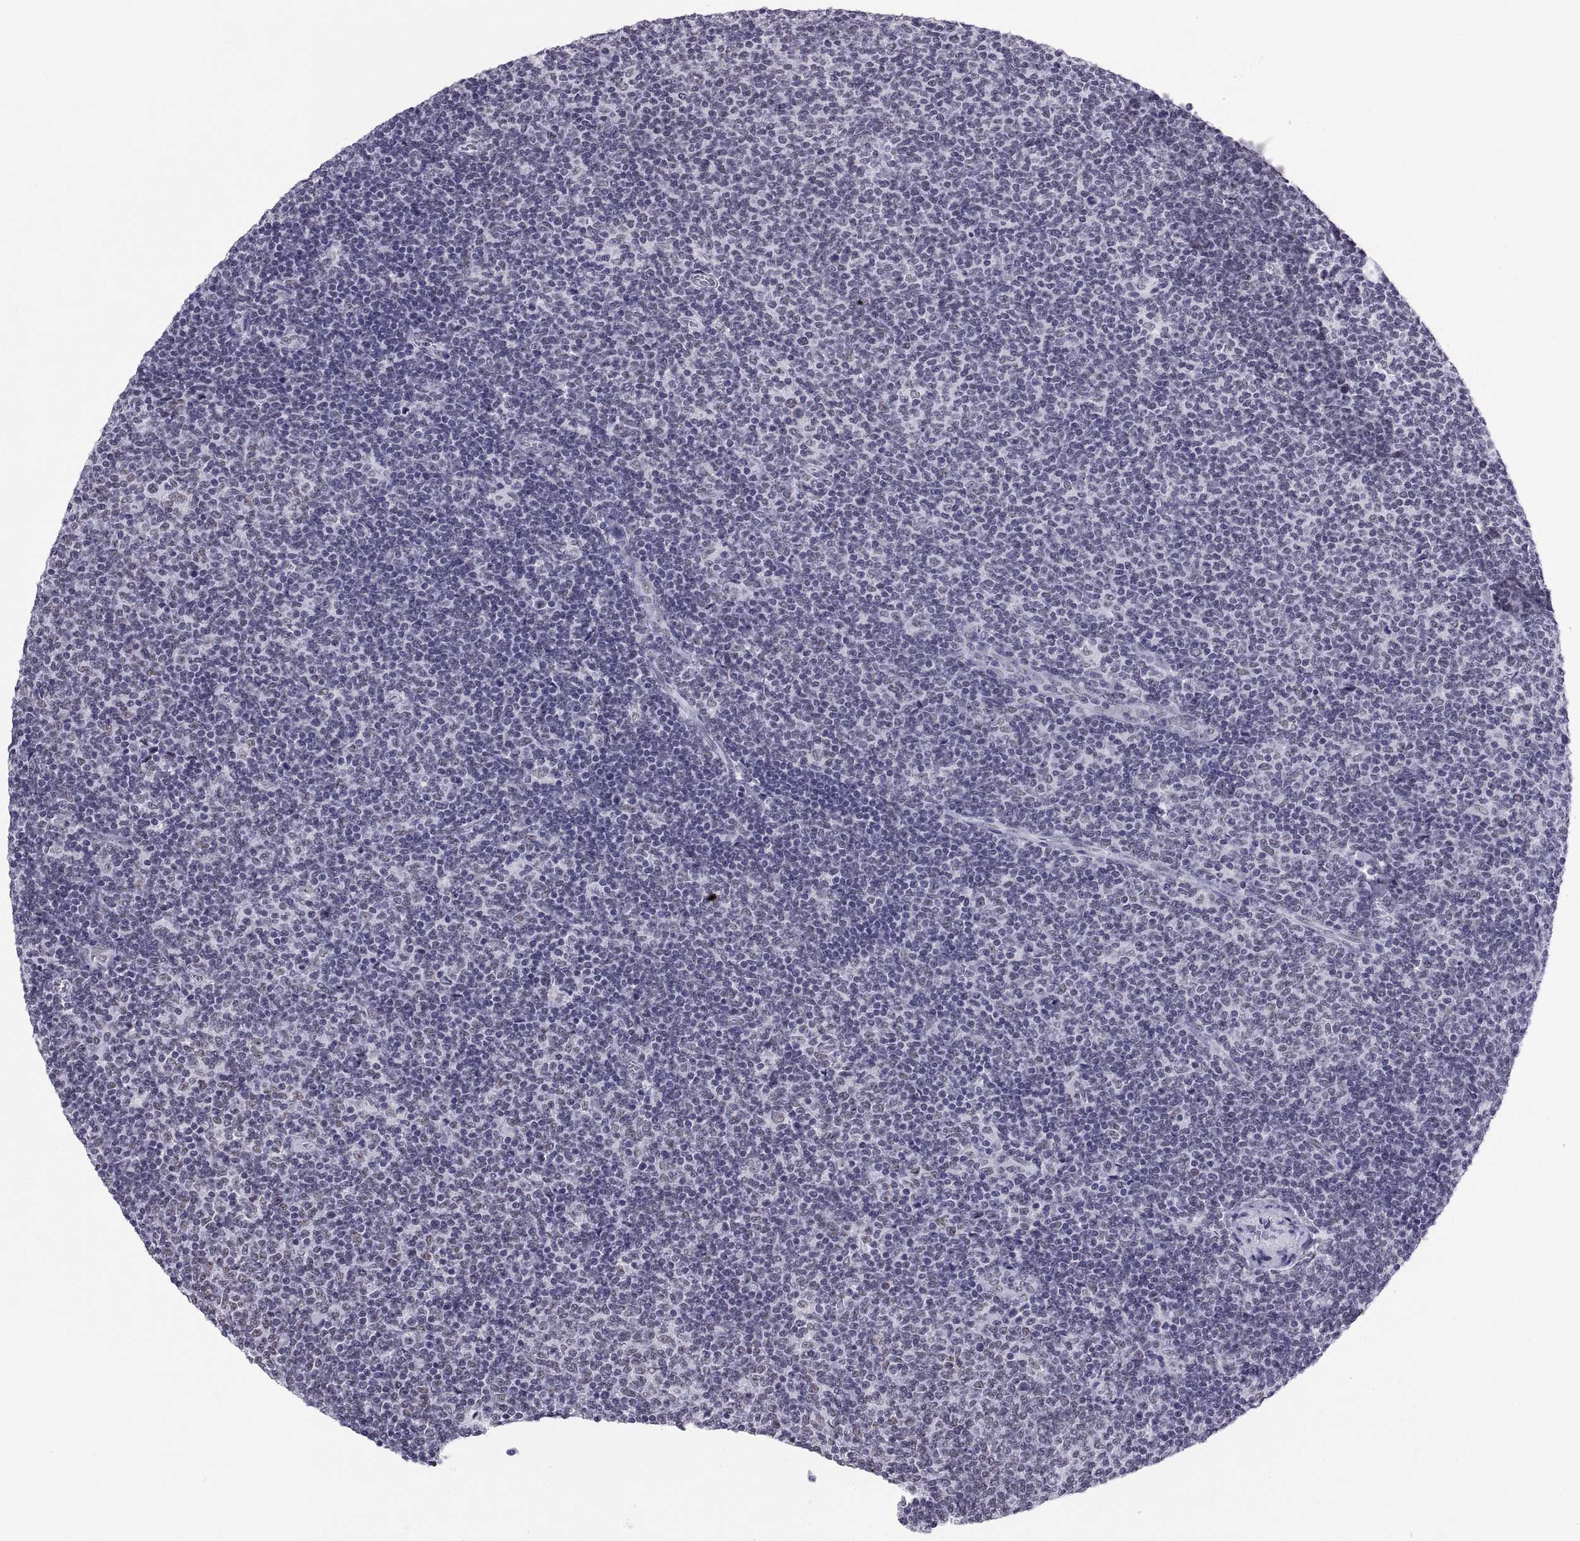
{"staining": {"intensity": "negative", "quantity": "none", "location": "none"}, "tissue": "lymphoma", "cell_type": "Tumor cells", "image_type": "cancer", "snomed": [{"axis": "morphology", "description": "Malignant lymphoma, non-Hodgkin's type, Low grade"}, {"axis": "topography", "description": "Lymph node"}], "caption": "Tumor cells show no significant positivity in malignant lymphoma, non-Hodgkin's type (low-grade).", "gene": "NEUROD6", "patient": {"sex": "male", "age": 52}}